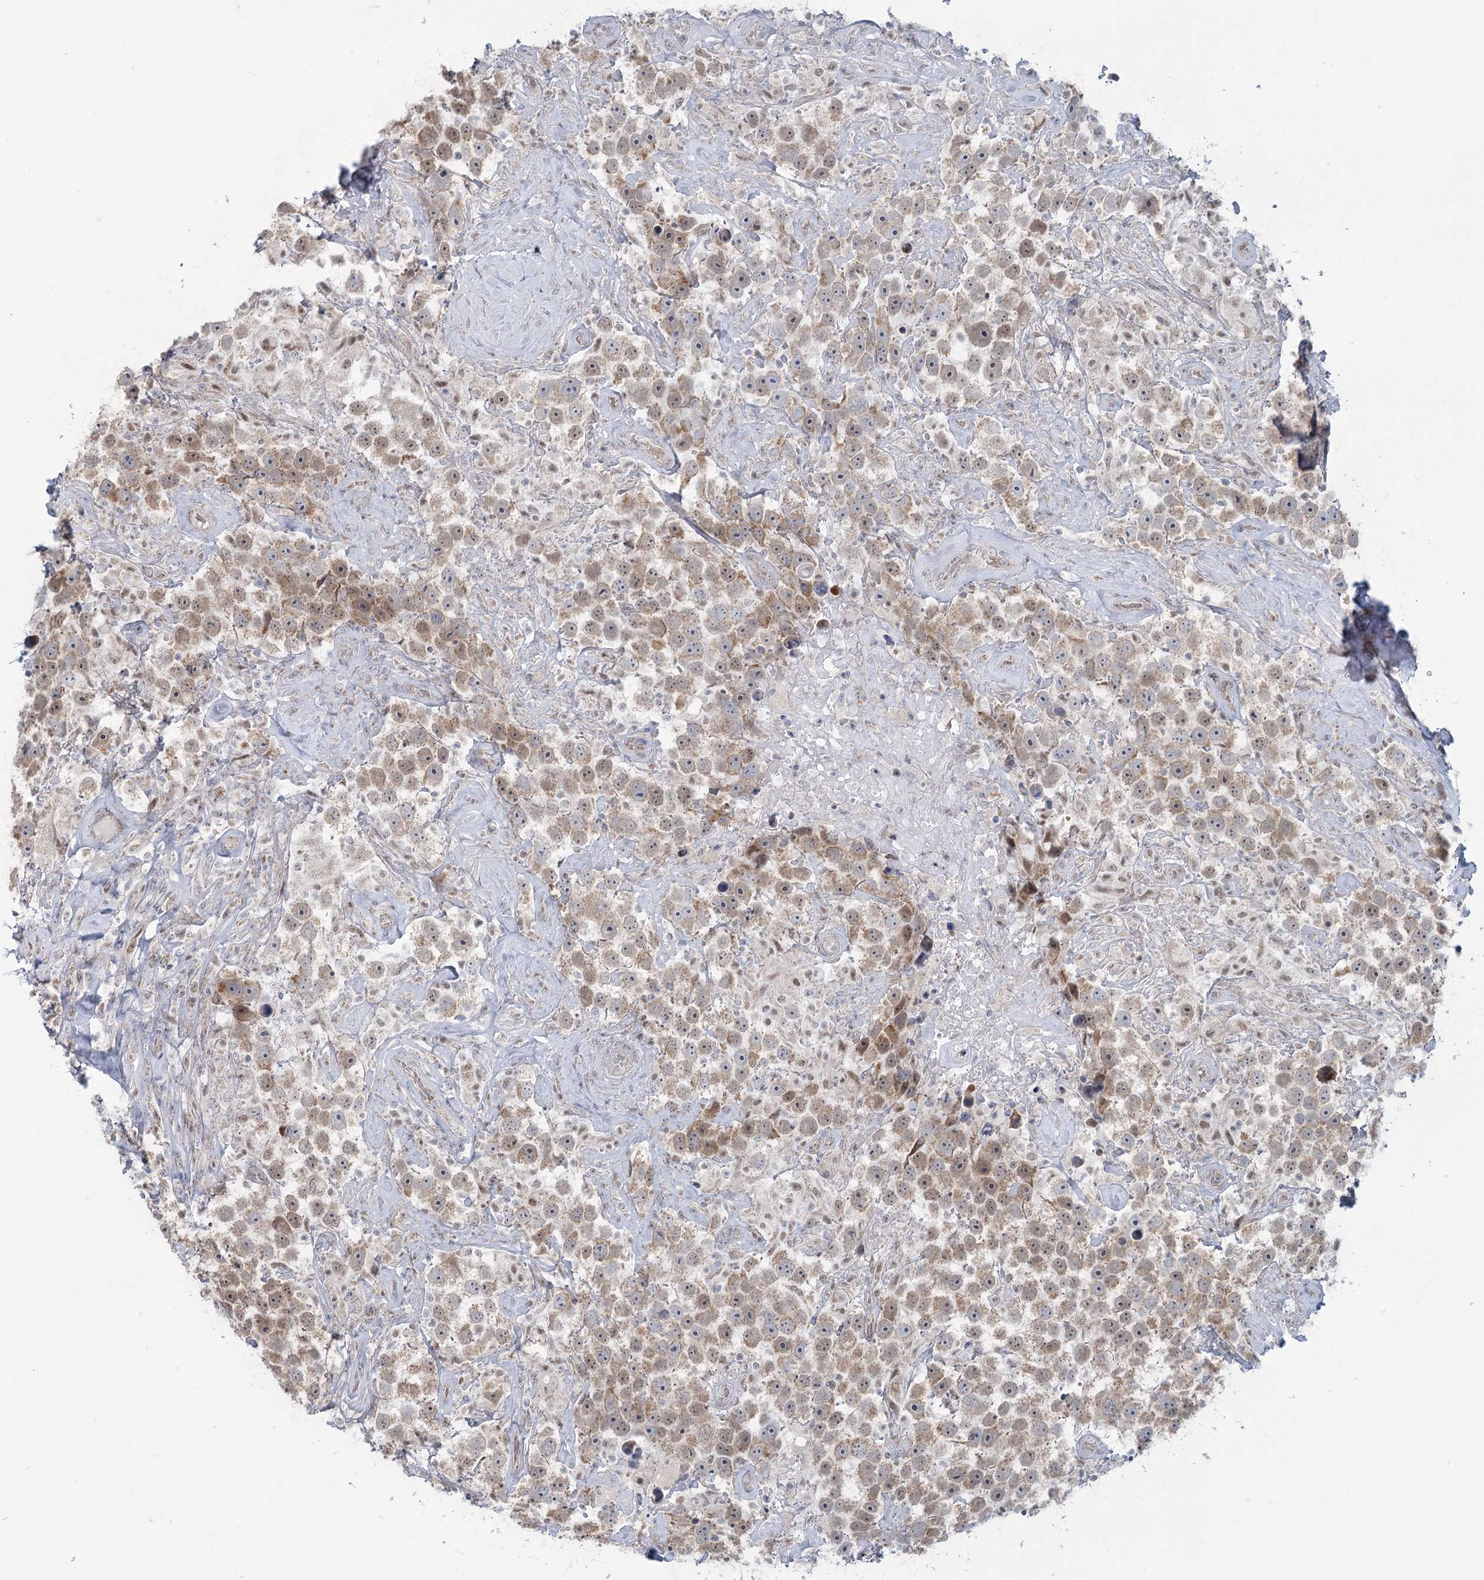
{"staining": {"intensity": "weak", "quantity": "25%-75%", "location": "cytoplasmic/membranous,nuclear"}, "tissue": "testis cancer", "cell_type": "Tumor cells", "image_type": "cancer", "snomed": [{"axis": "morphology", "description": "Seminoma, NOS"}, {"axis": "topography", "description": "Testis"}], "caption": "Immunohistochemistry image of testis cancer (seminoma) stained for a protein (brown), which reveals low levels of weak cytoplasmic/membranous and nuclear staining in approximately 25%-75% of tumor cells.", "gene": "MTG1", "patient": {"sex": "male", "age": 49}}